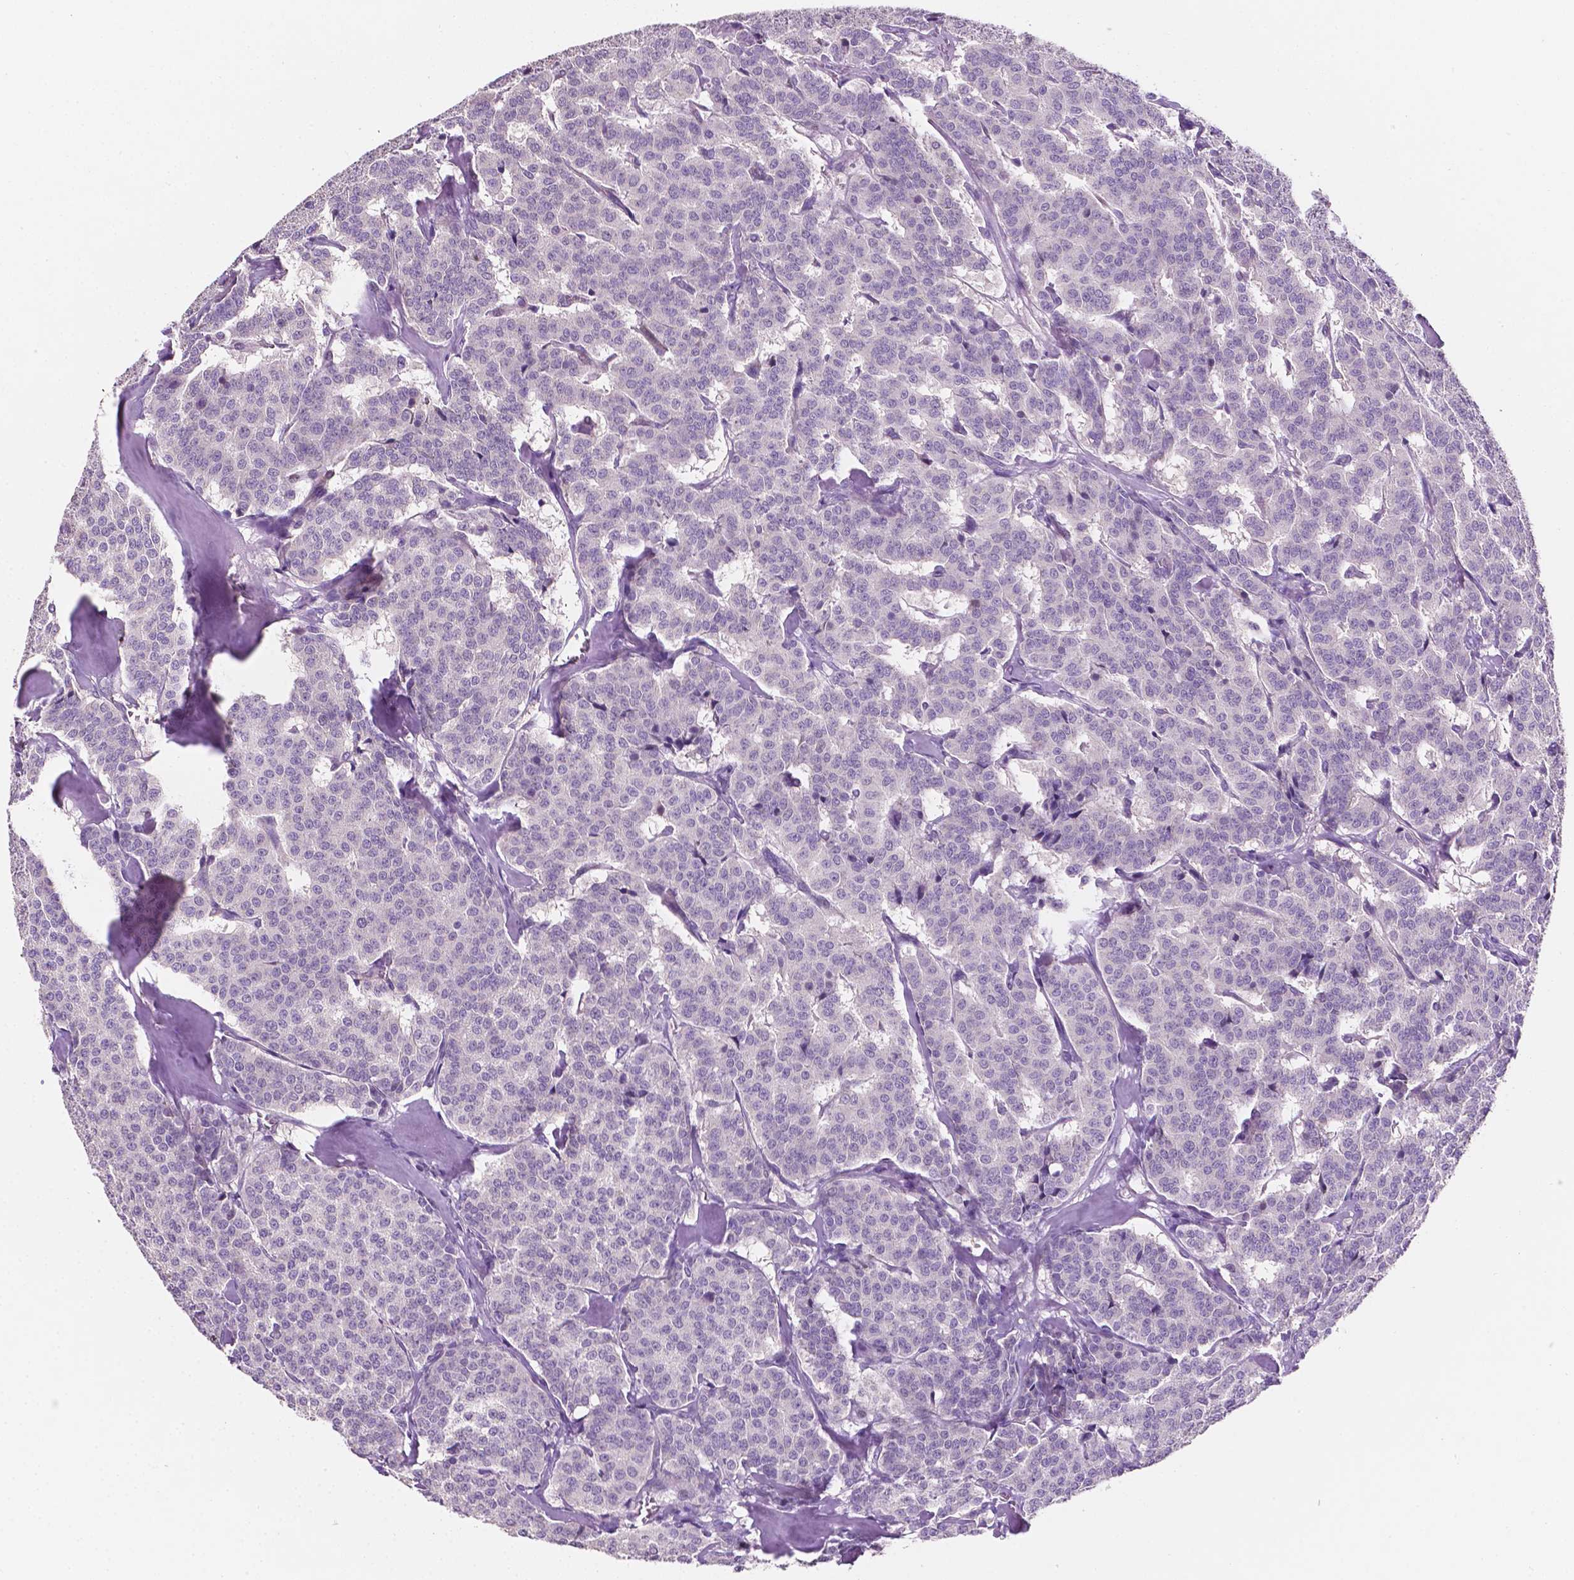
{"staining": {"intensity": "negative", "quantity": "none", "location": "none"}, "tissue": "carcinoid", "cell_type": "Tumor cells", "image_type": "cancer", "snomed": [{"axis": "morphology", "description": "Normal tissue, NOS"}, {"axis": "morphology", "description": "Carcinoid, malignant, NOS"}, {"axis": "topography", "description": "Lung"}], "caption": "Tumor cells are negative for protein expression in human malignant carcinoid. Nuclei are stained in blue.", "gene": "EGFR", "patient": {"sex": "female", "age": 46}}